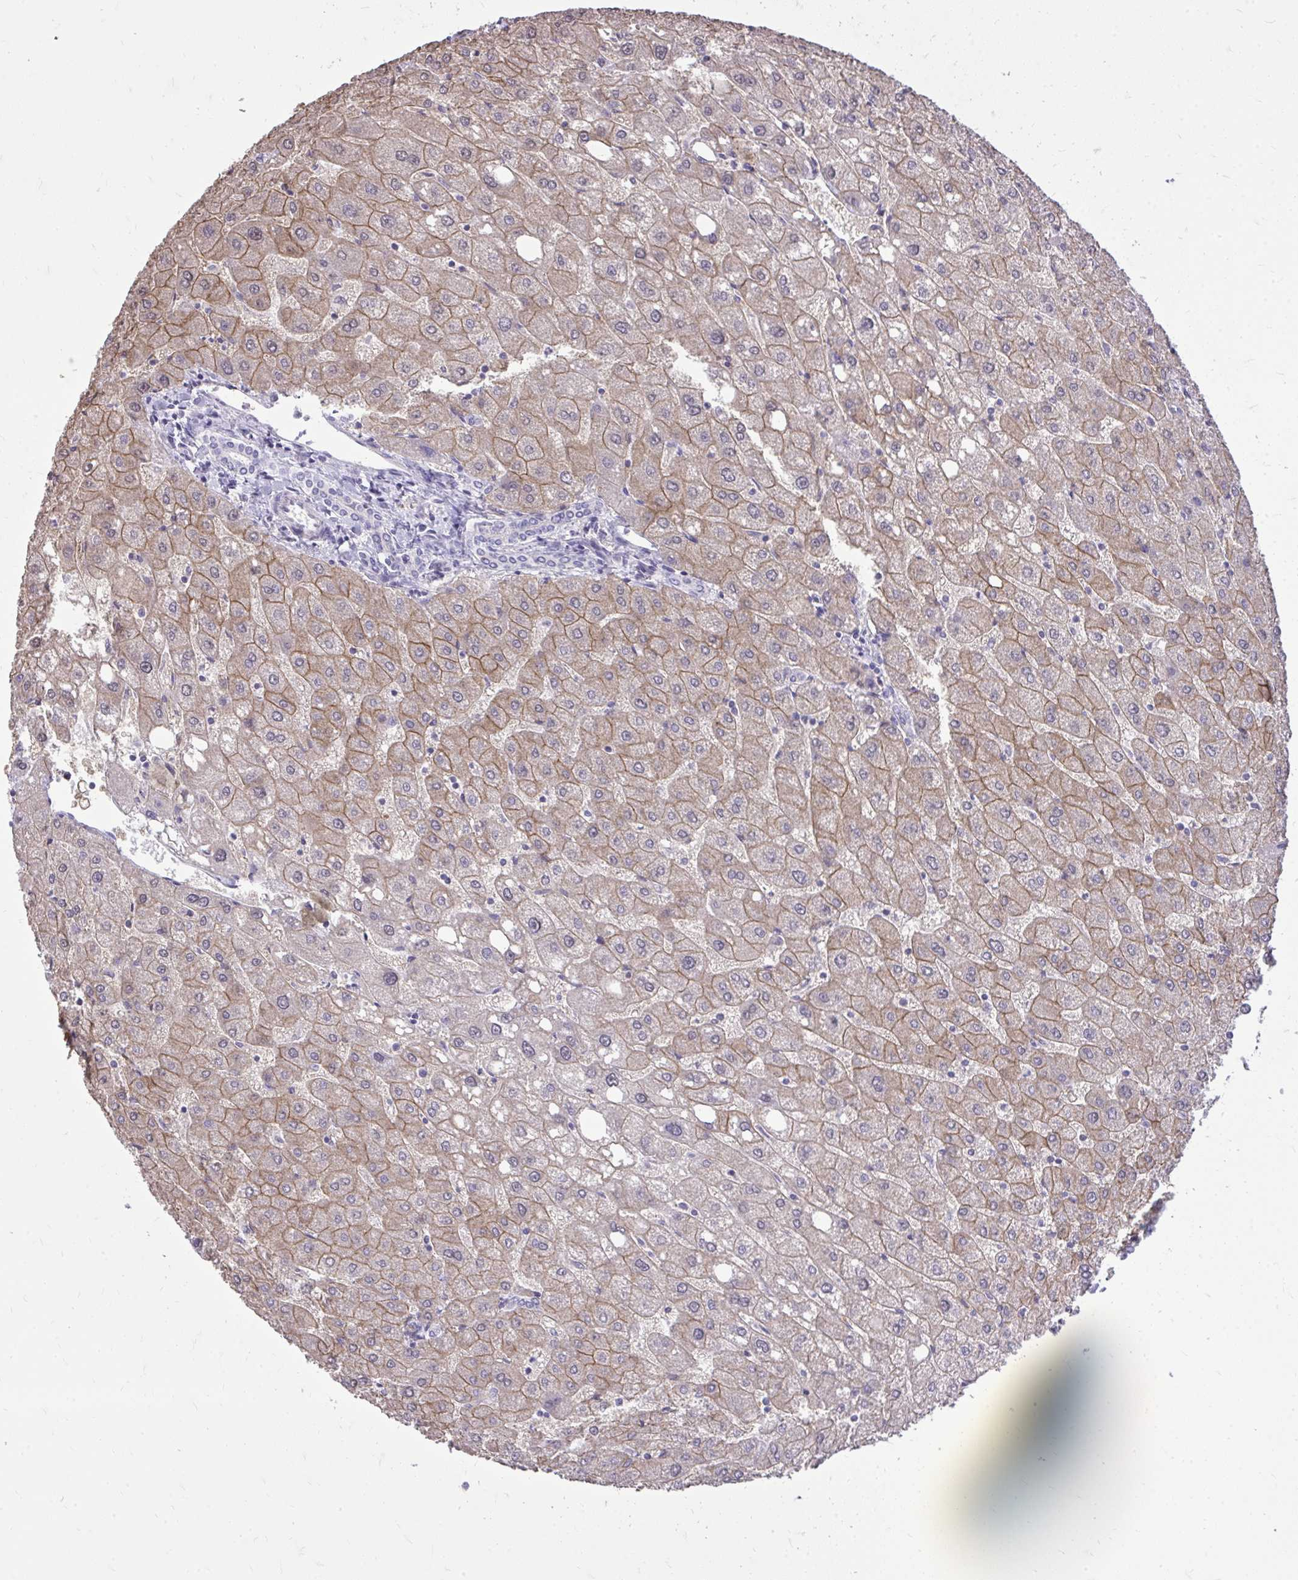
{"staining": {"intensity": "negative", "quantity": "none", "location": "none"}, "tissue": "liver", "cell_type": "Cholangiocytes", "image_type": "normal", "snomed": [{"axis": "morphology", "description": "Normal tissue, NOS"}, {"axis": "topography", "description": "Liver"}], "caption": "Immunohistochemistry (IHC) of normal human liver shows no expression in cholangiocytes.", "gene": "SPTBN2", "patient": {"sex": "male", "age": 67}}